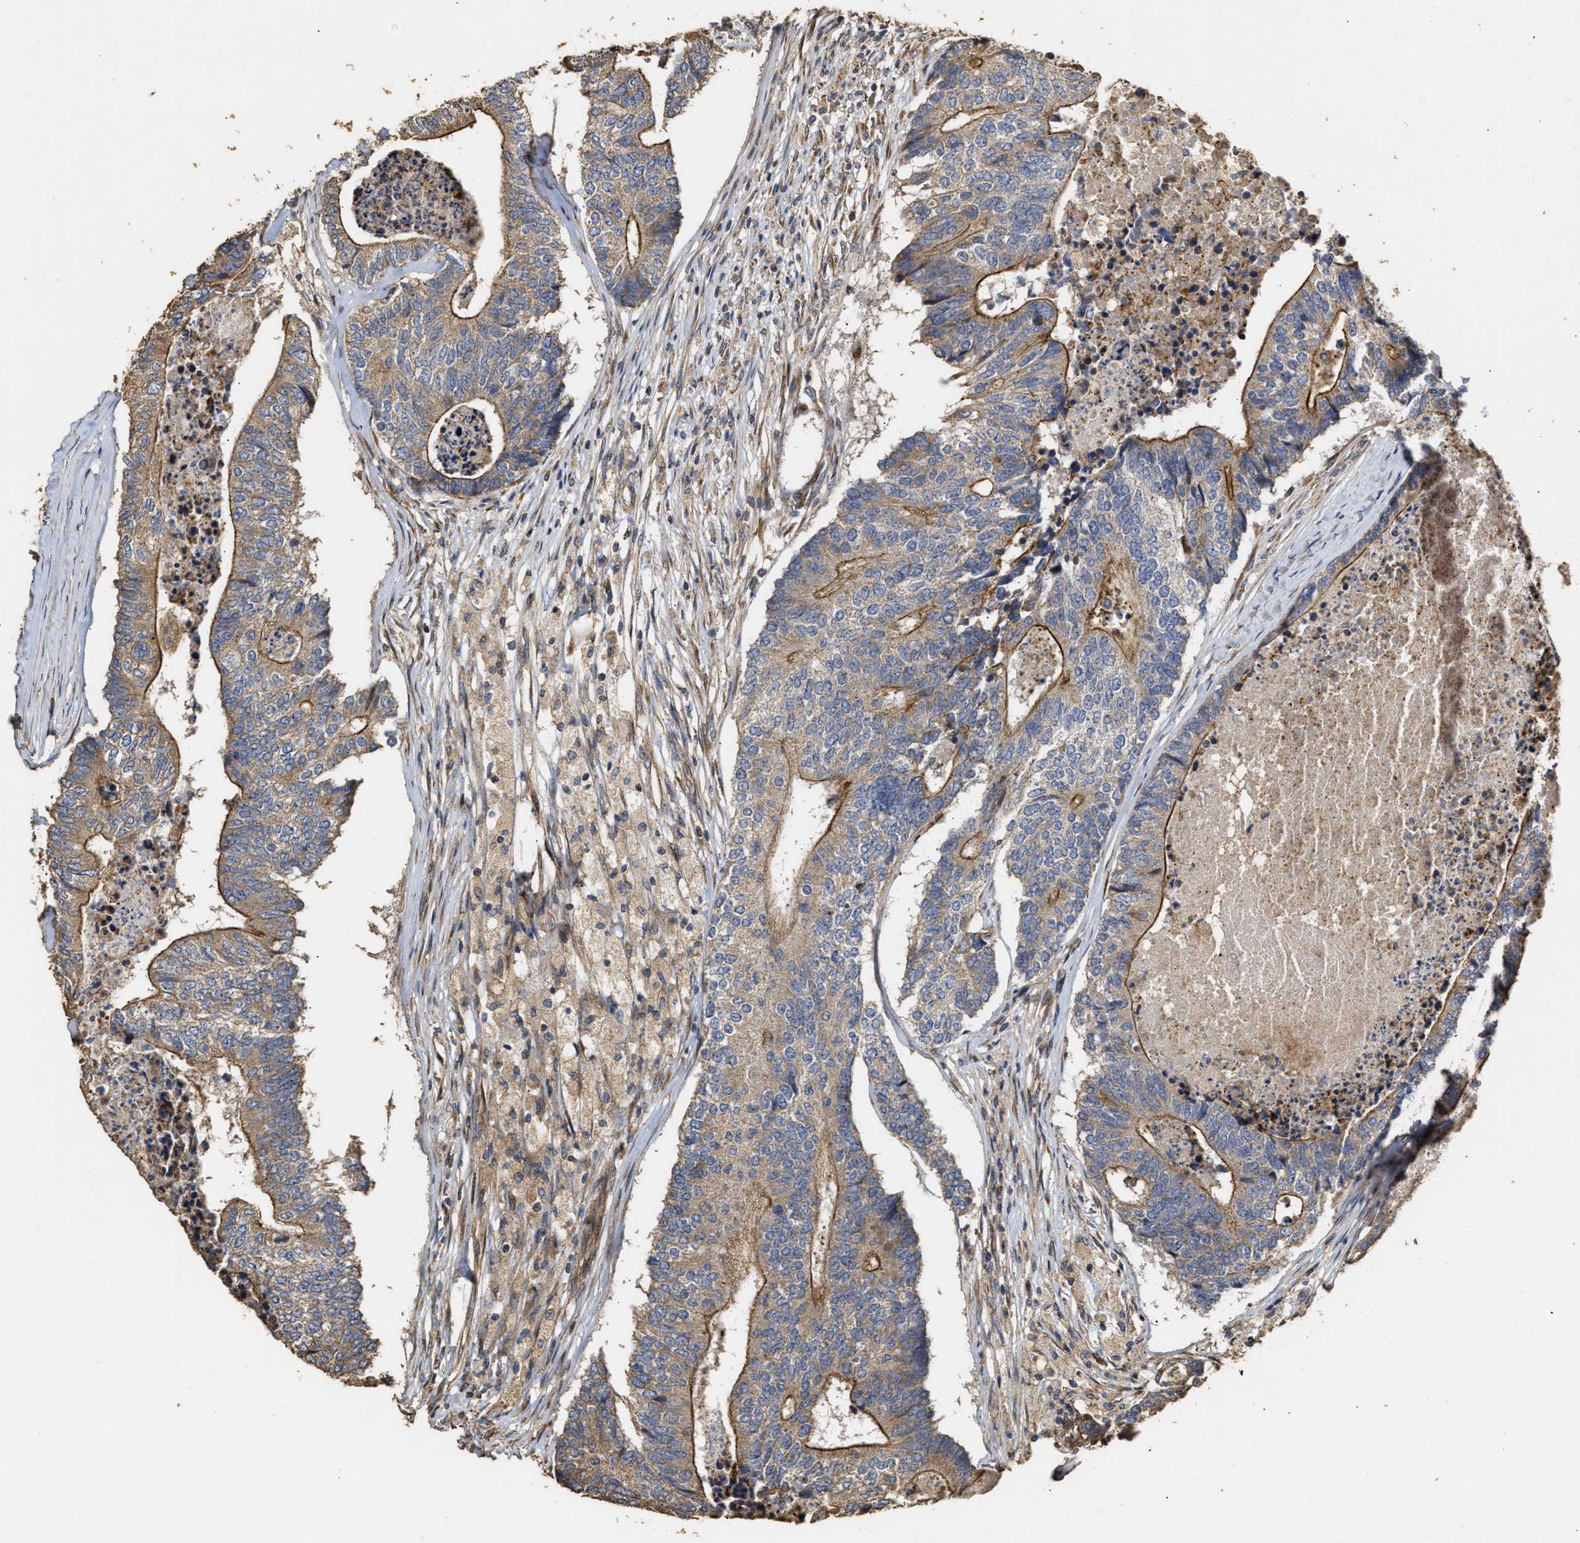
{"staining": {"intensity": "moderate", "quantity": ">75%", "location": "cytoplasmic/membranous"}, "tissue": "colorectal cancer", "cell_type": "Tumor cells", "image_type": "cancer", "snomed": [{"axis": "morphology", "description": "Adenocarcinoma, NOS"}, {"axis": "topography", "description": "Colon"}], "caption": "Protein expression analysis of human colorectal cancer (adenocarcinoma) reveals moderate cytoplasmic/membranous positivity in approximately >75% of tumor cells. (DAB IHC with brightfield microscopy, high magnification).", "gene": "NAV1", "patient": {"sex": "female", "age": 67}}